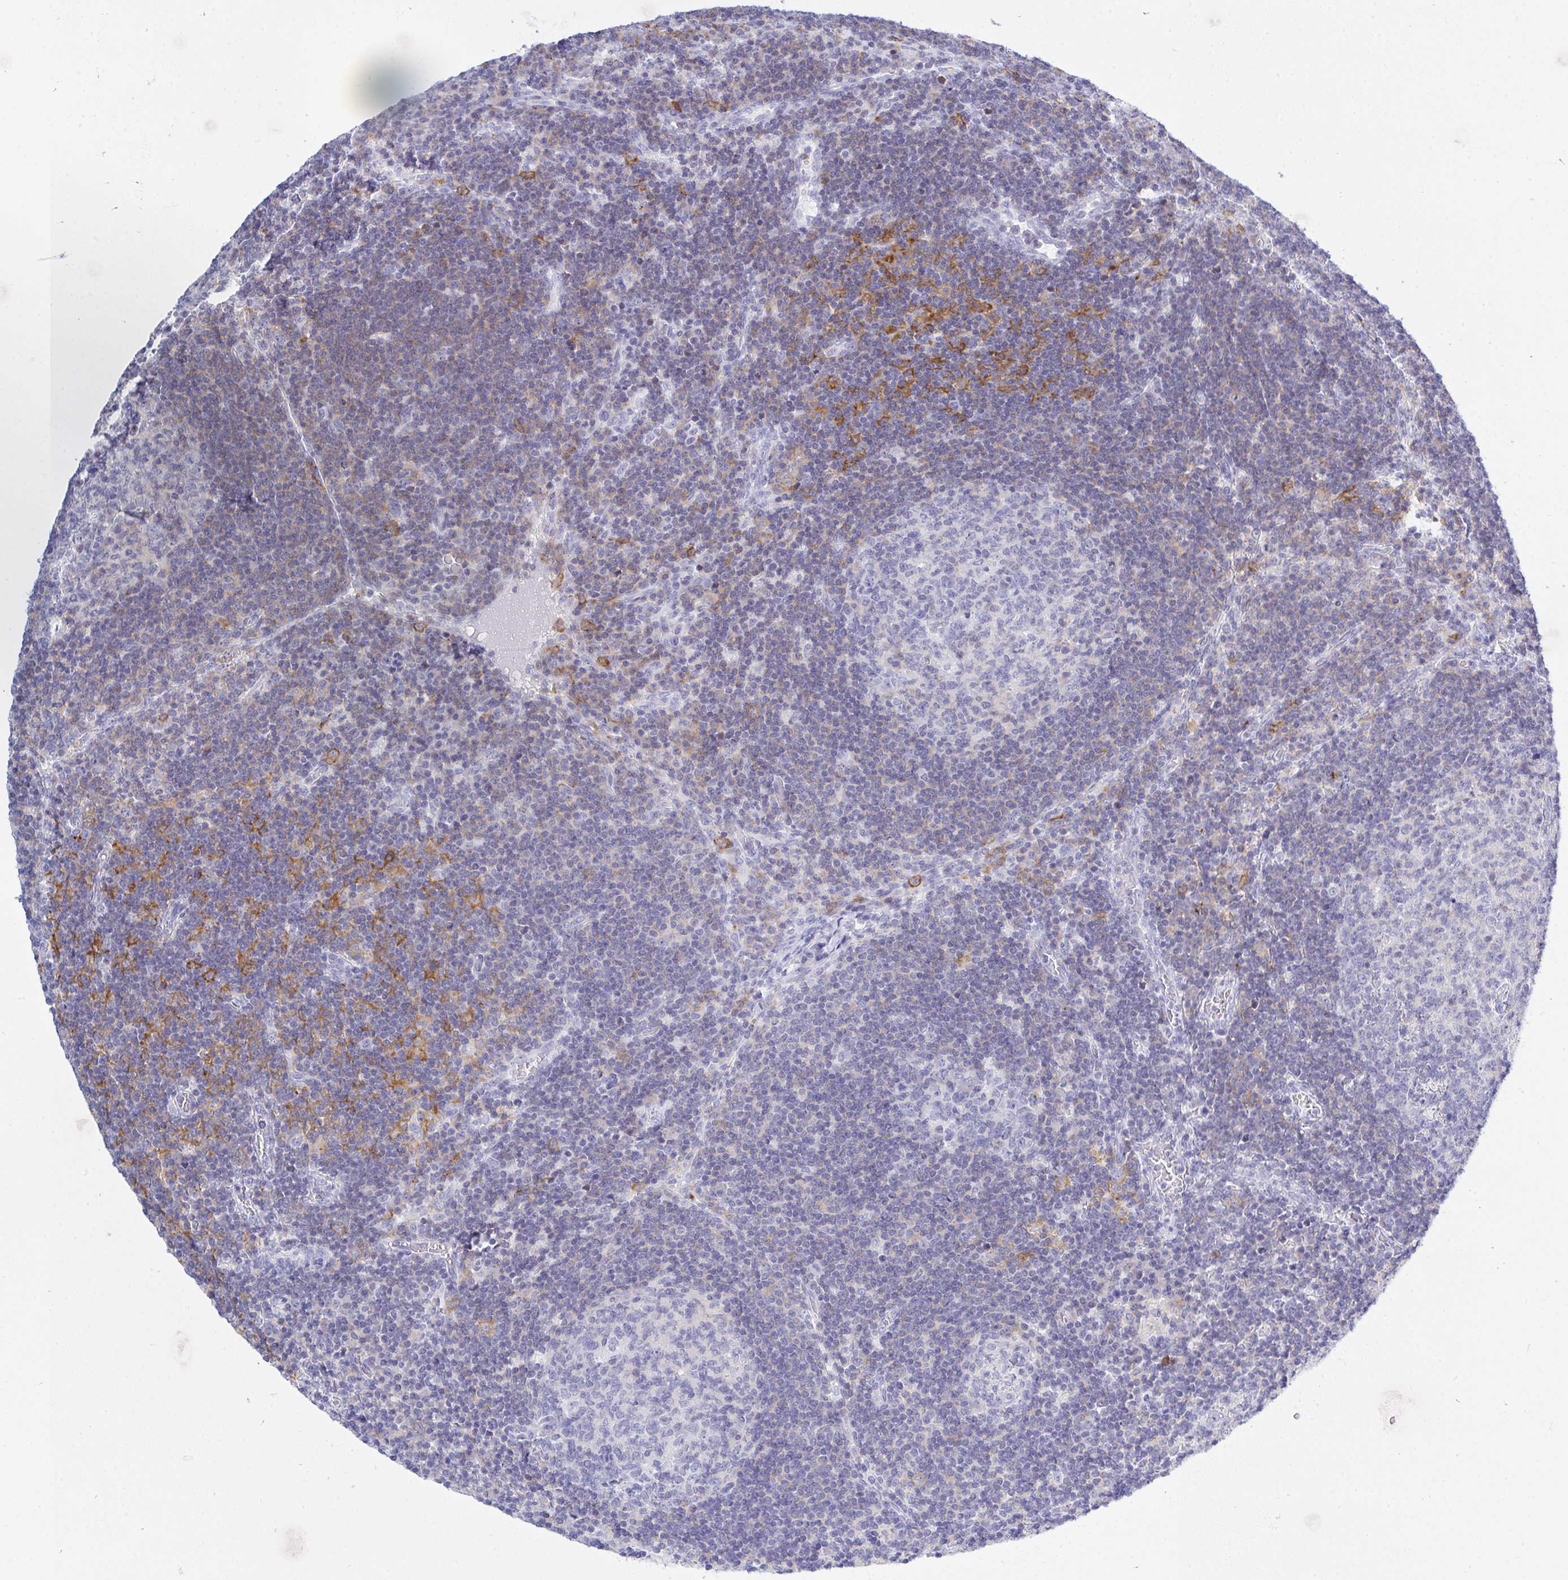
{"staining": {"intensity": "negative", "quantity": "none", "location": "none"}, "tissue": "lymph node", "cell_type": "Germinal center cells", "image_type": "normal", "snomed": [{"axis": "morphology", "description": "Normal tissue, NOS"}, {"axis": "topography", "description": "Lymph node"}], "caption": "DAB (3,3'-diaminobenzidine) immunohistochemical staining of benign human lymph node reveals no significant expression in germinal center cells. (Stains: DAB (3,3'-diaminobenzidine) immunohistochemistry (IHC) with hematoxylin counter stain, Microscopy: brightfield microscopy at high magnification).", "gene": "FRMD3", "patient": {"sex": "male", "age": 67}}